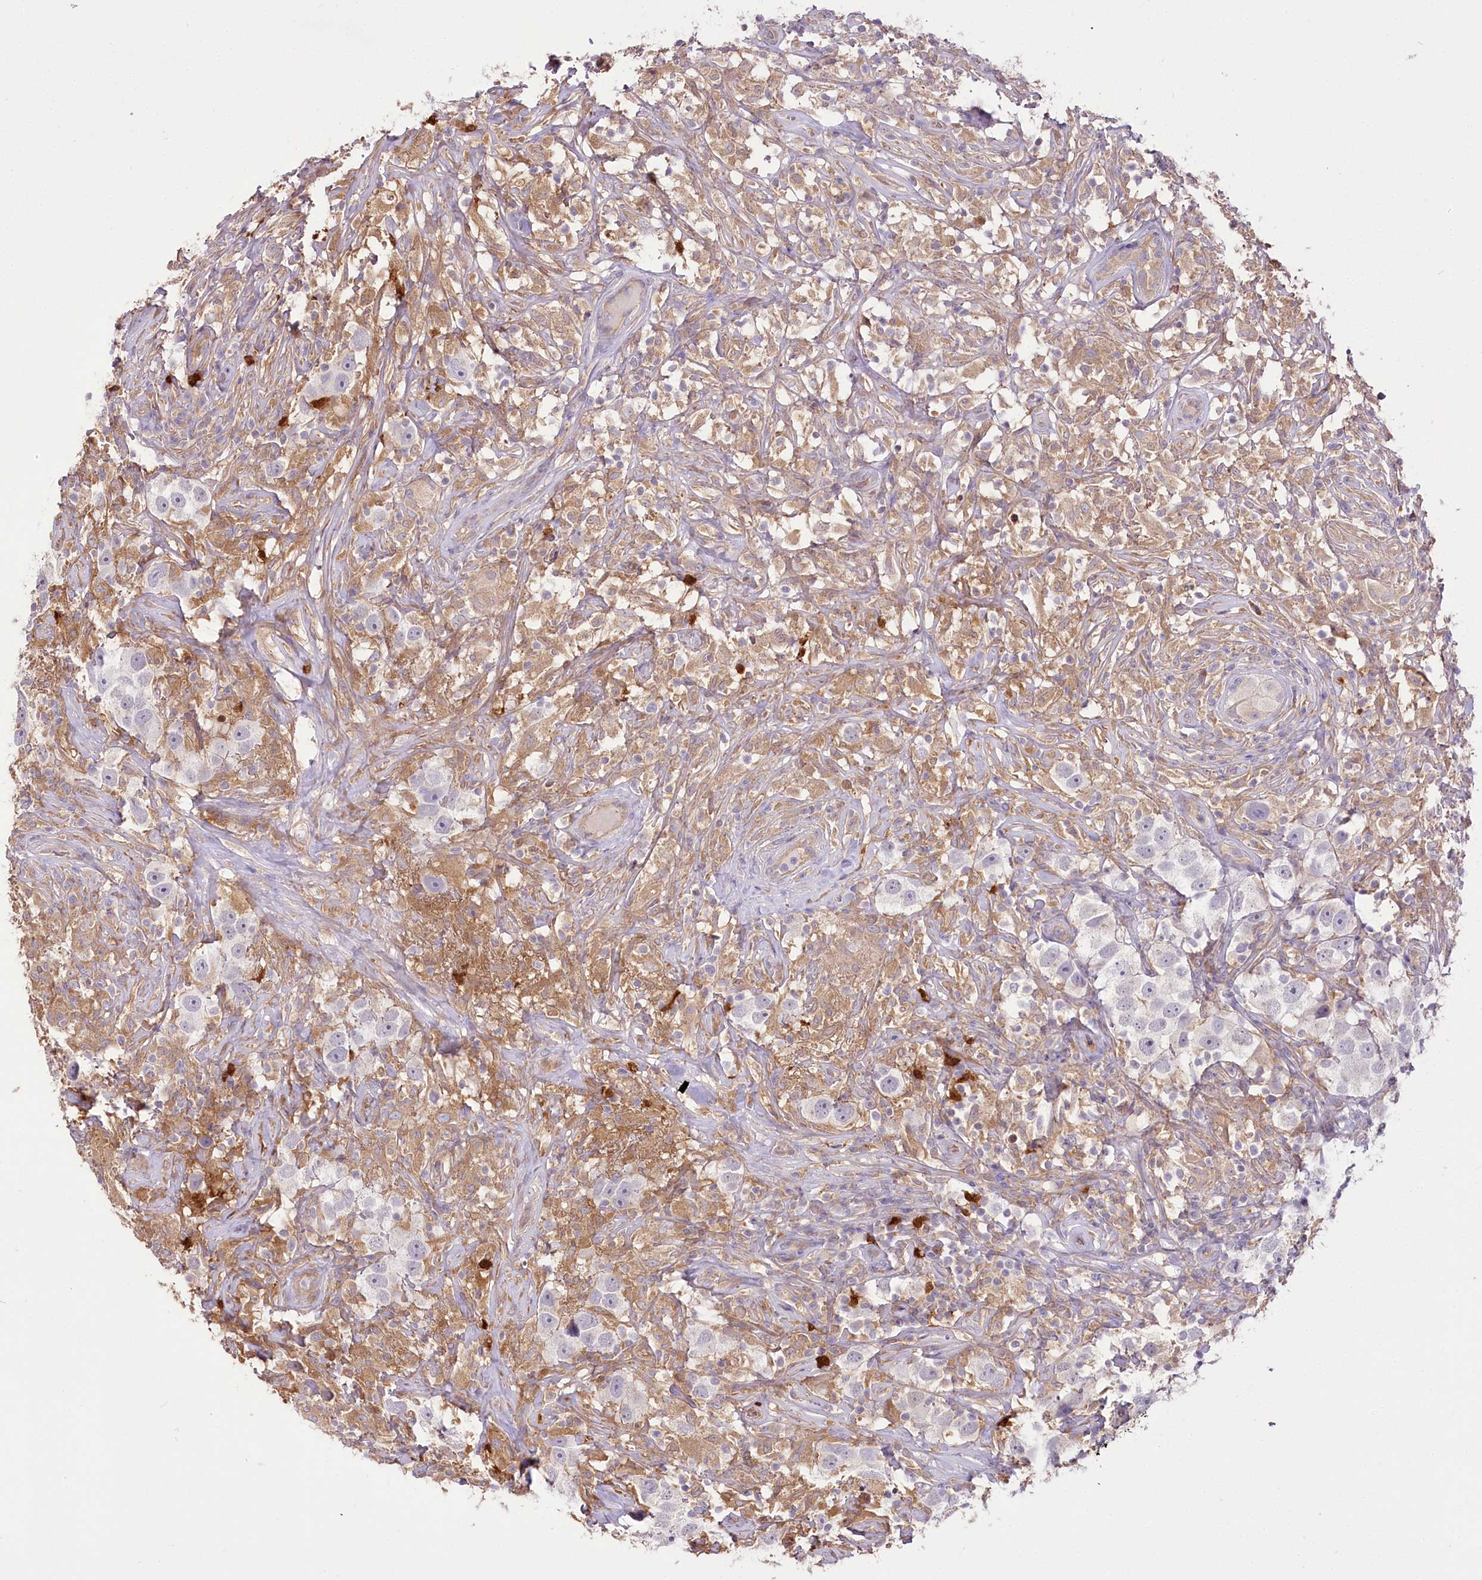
{"staining": {"intensity": "negative", "quantity": "none", "location": "none"}, "tissue": "testis cancer", "cell_type": "Tumor cells", "image_type": "cancer", "snomed": [{"axis": "morphology", "description": "Seminoma, NOS"}, {"axis": "topography", "description": "Testis"}], "caption": "Tumor cells show no significant protein staining in testis cancer (seminoma). (Stains: DAB IHC with hematoxylin counter stain, Microscopy: brightfield microscopy at high magnification).", "gene": "DPYD", "patient": {"sex": "male", "age": 49}}